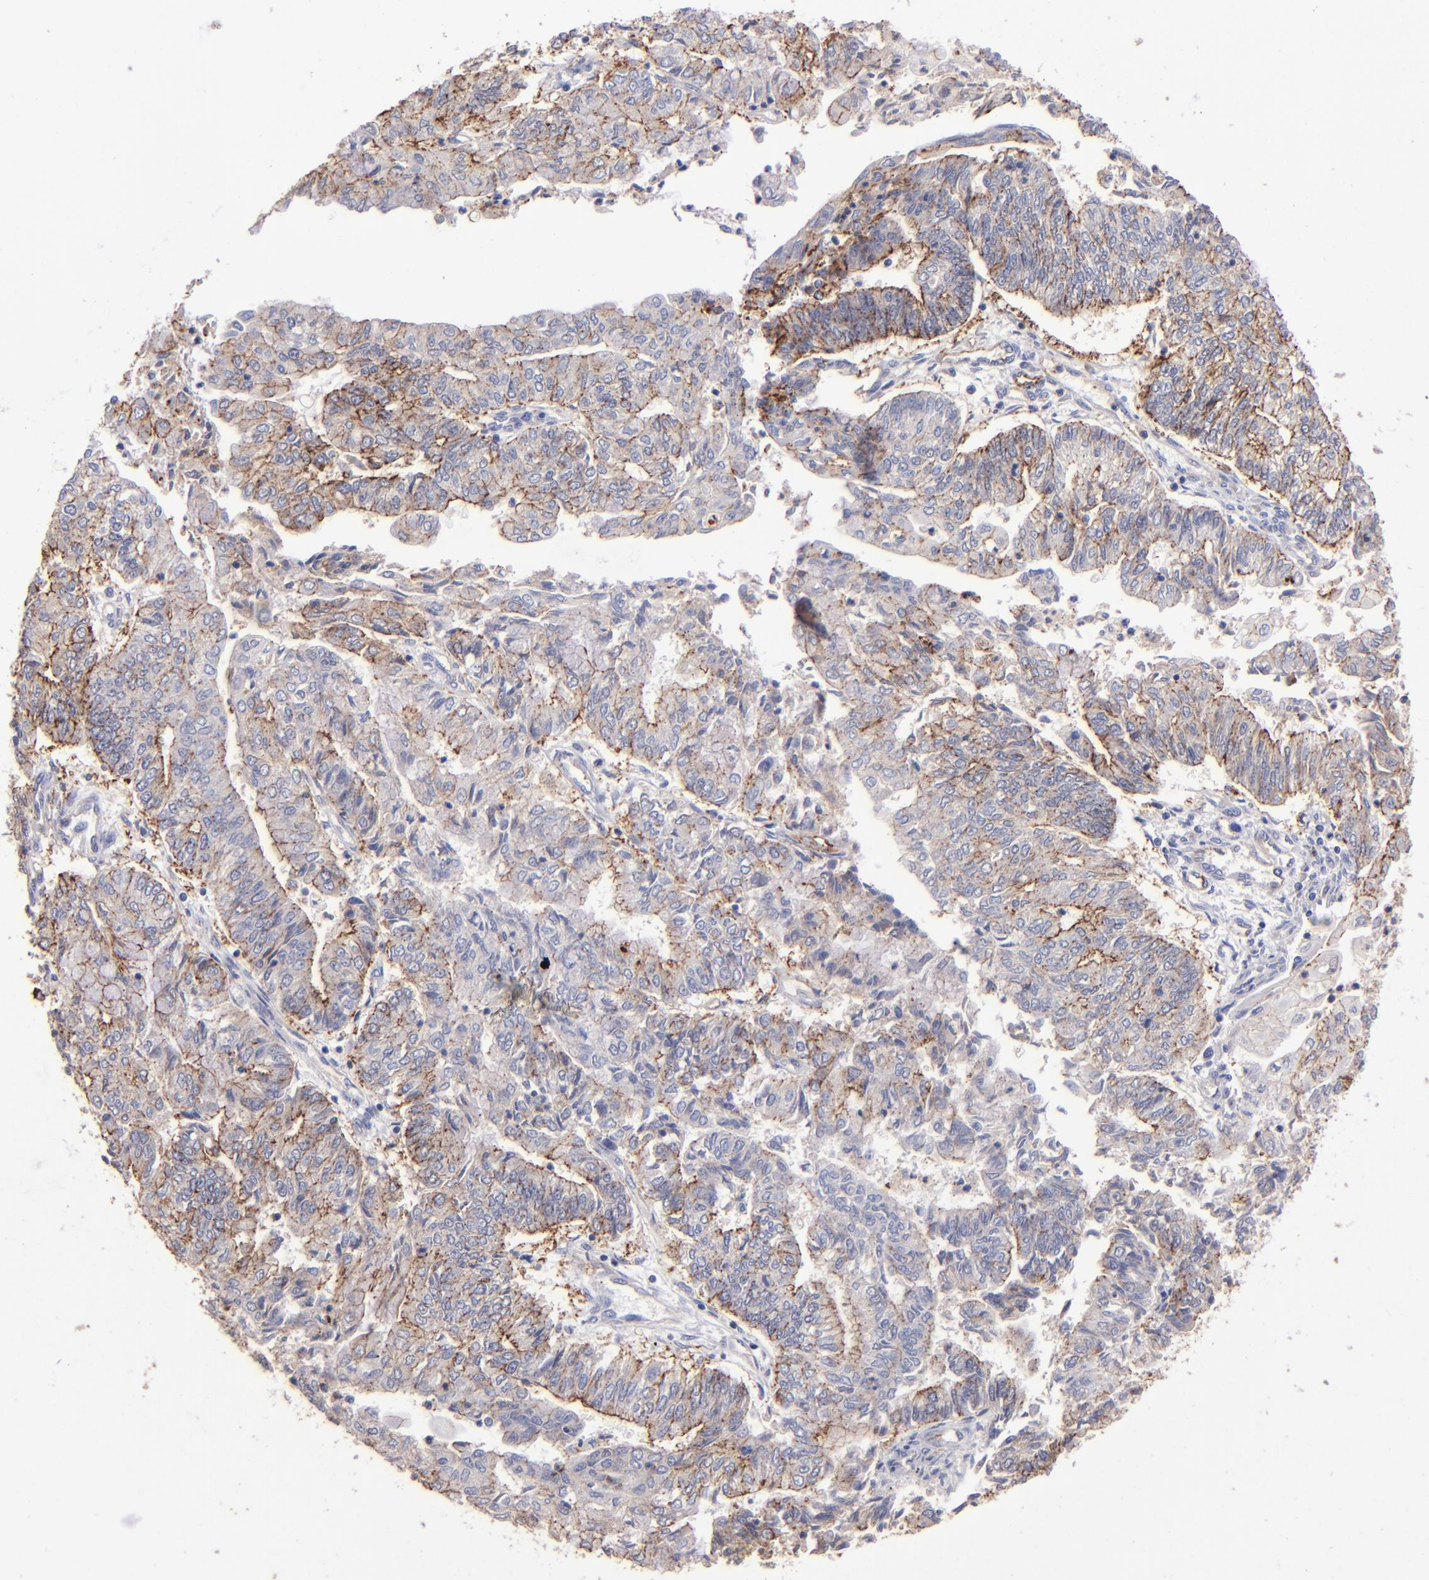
{"staining": {"intensity": "moderate", "quantity": "25%-75%", "location": "cytoplasmic/membranous"}, "tissue": "endometrial cancer", "cell_type": "Tumor cells", "image_type": "cancer", "snomed": [{"axis": "morphology", "description": "Adenocarcinoma, NOS"}, {"axis": "topography", "description": "Endometrium"}], "caption": "Adenocarcinoma (endometrial) stained with DAB immunohistochemistry reveals medium levels of moderate cytoplasmic/membranous positivity in about 25%-75% of tumor cells. (Brightfield microscopy of DAB IHC at high magnification).", "gene": "CLDN5", "patient": {"sex": "female", "age": 59}}